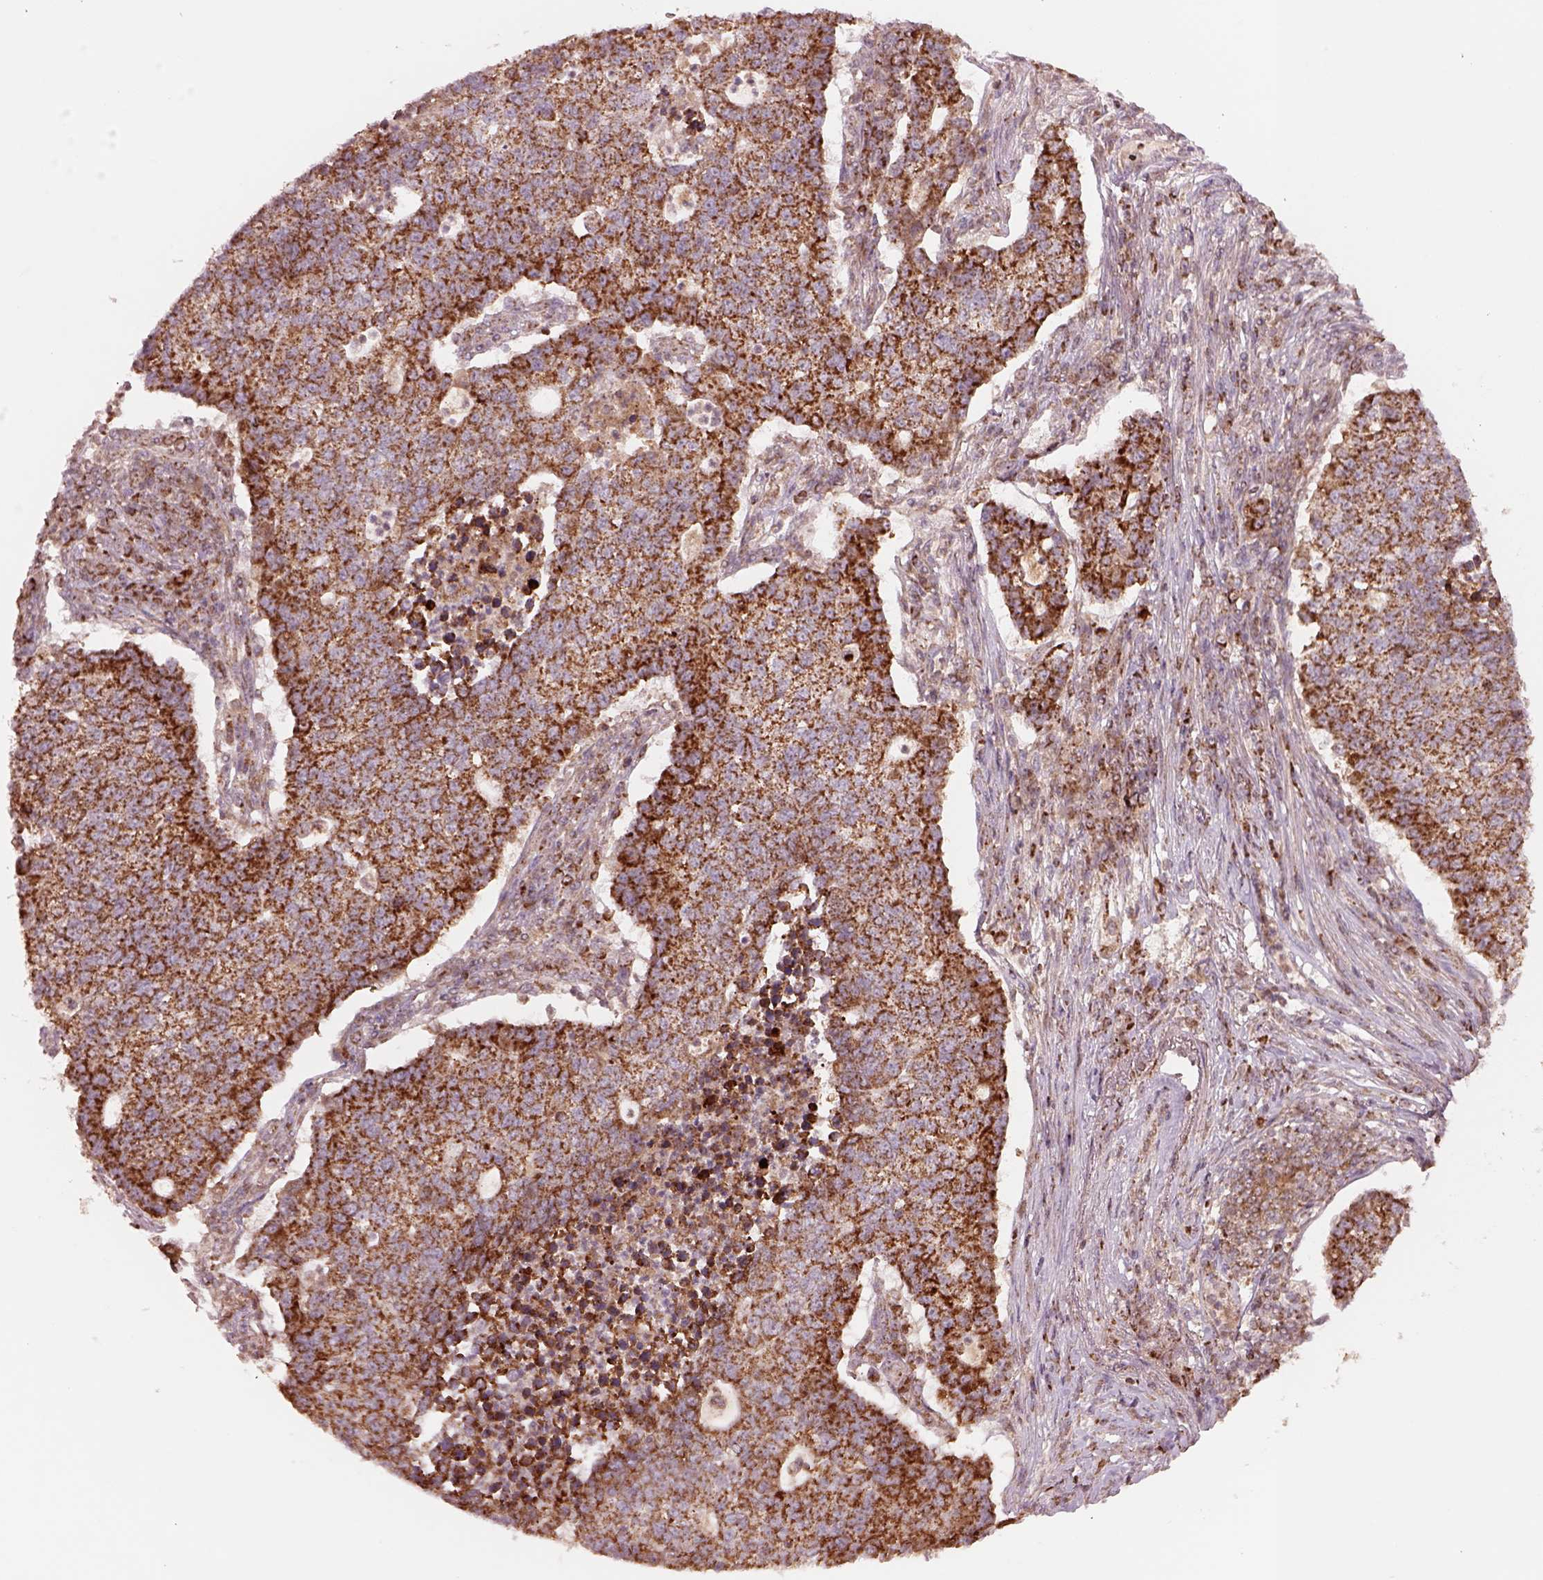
{"staining": {"intensity": "strong", "quantity": ">75%", "location": "cytoplasmic/membranous"}, "tissue": "lung cancer", "cell_type": "Tumor cells", "image_type": "cancer", "snomed": [{"axis": "morphology", "description": "Adenocarcinoma, NOS"}, {"axis": "topography", "description": "Lung"}], "caption": "There is high levels of strong cytoplasmic/membranous expression in tumor cells of adenocarcinoma (lung), as demonstrated by immunohistochemical staining (brown color).", "gene": "SLC25A5", "patient": {"sex": "male", "age": 57}}